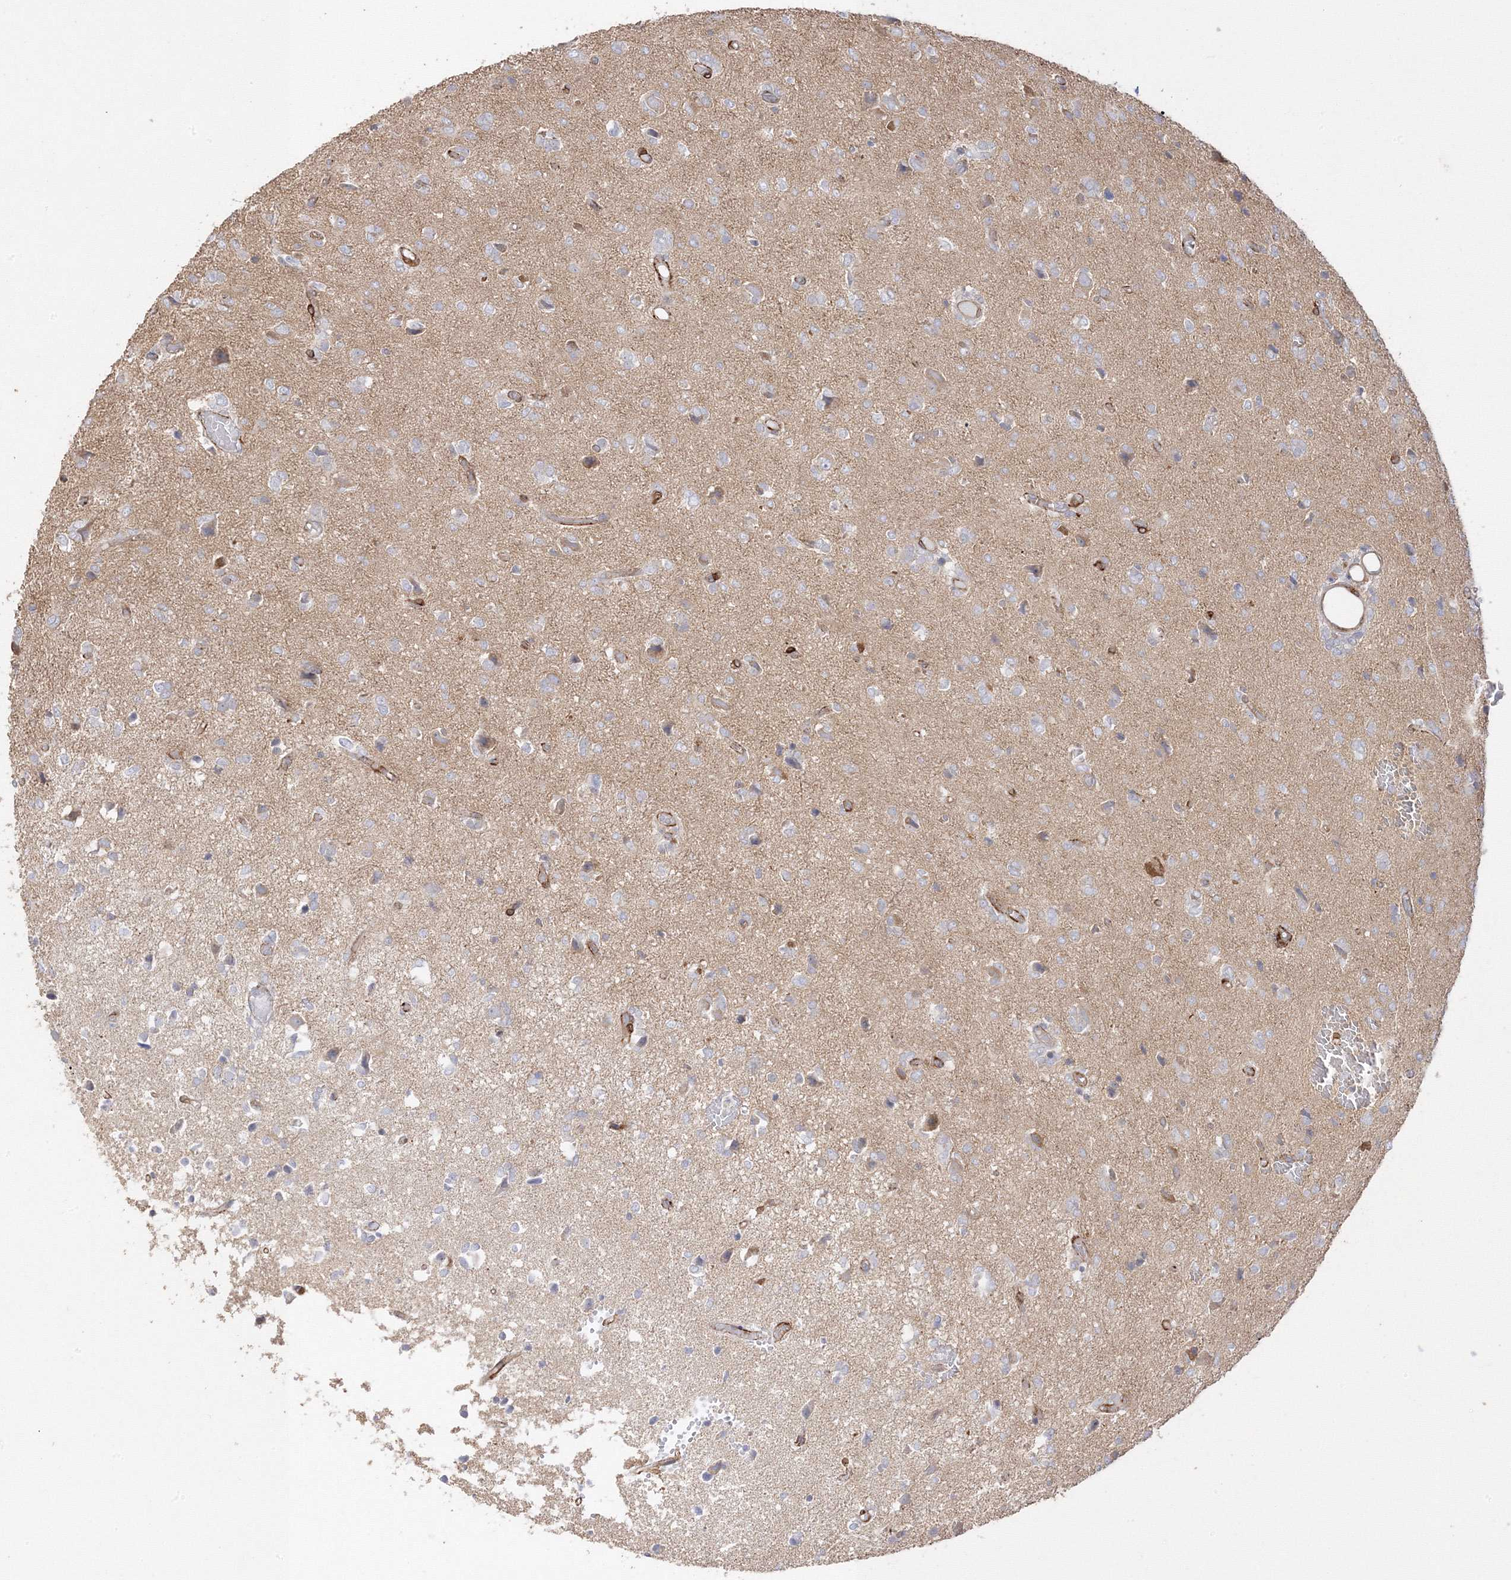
{"staining": {"intensity": "negative", "quantity": "none", "location": "none"}, "tissue": "glioma", "cell_type": "Tumor cells", "image_type": "cancer", "snomed": [{"axis": "morphology", "description": "Glioma, malignant, High grade"}, {"axis": "topography", "description": "Brain"}], "caption": "DAB immunohistochemical staining of glioma displays no significant positivity in tumor cells.", "gene": "C2CD2", "patient": {"sex": "female", "age": 59}}